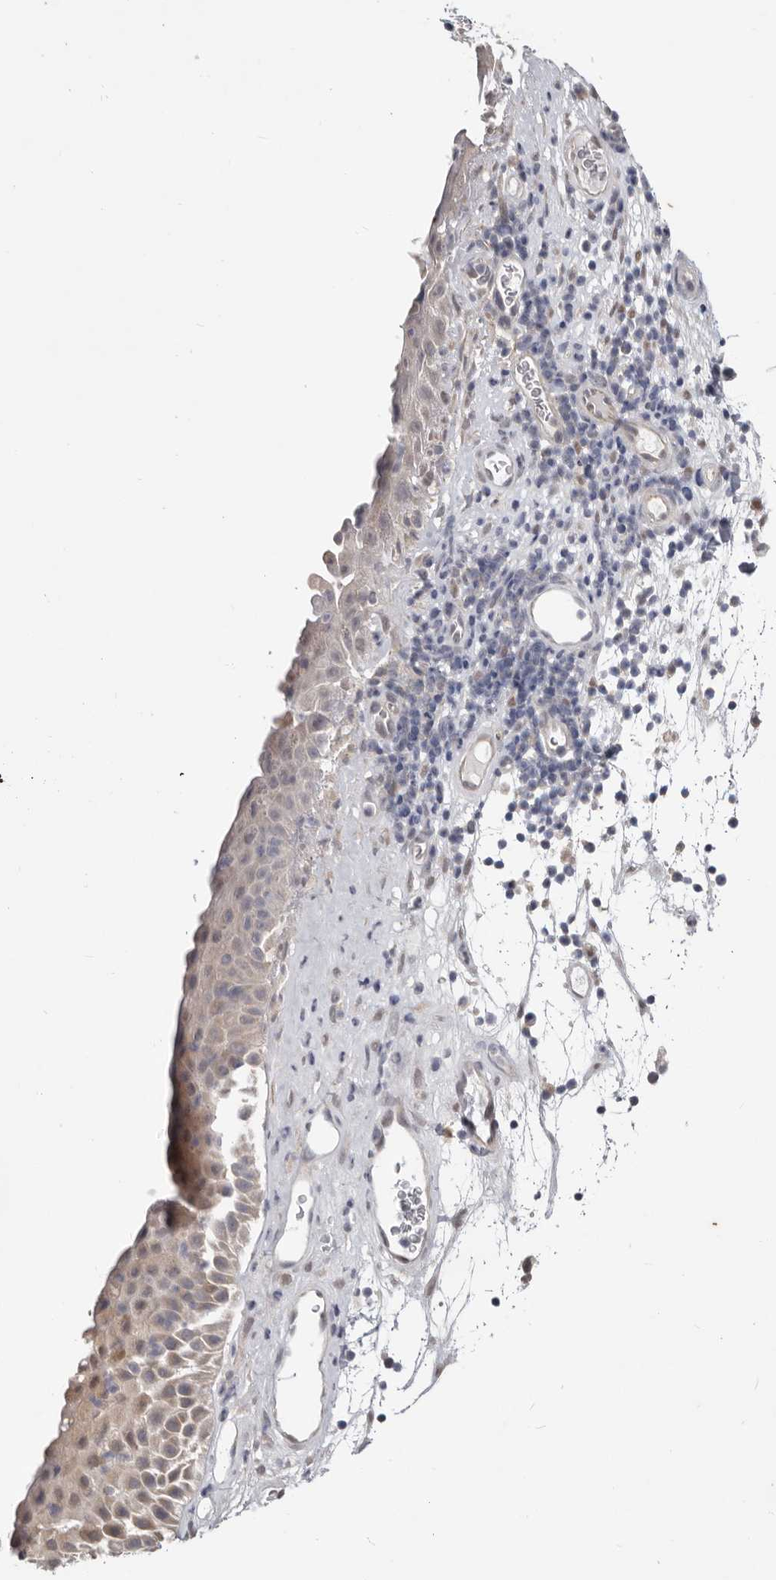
{"staining": {"intensity": "moderate", "quantity": ">75%", "location": "cytoplasmic/membranous"}, "tissue": "nasopharynx", "cell_type": "Respiratory epithelial cells", "image_type": "normal", "snomed": [{"axis": "morphology", "description": "Normal tissue, NOS"}, {"axis": "topography", "description": "Nasopharynx"}], "caption": "DAB immunohistochemical staining of unremarkable human nasopharynx shows moderate cytoplasmic/membranous protein staining in approximately >75% of respiratory epithelial cells.", "gene": "WDR77", "patient": {"sex": "male", "age": 64}}